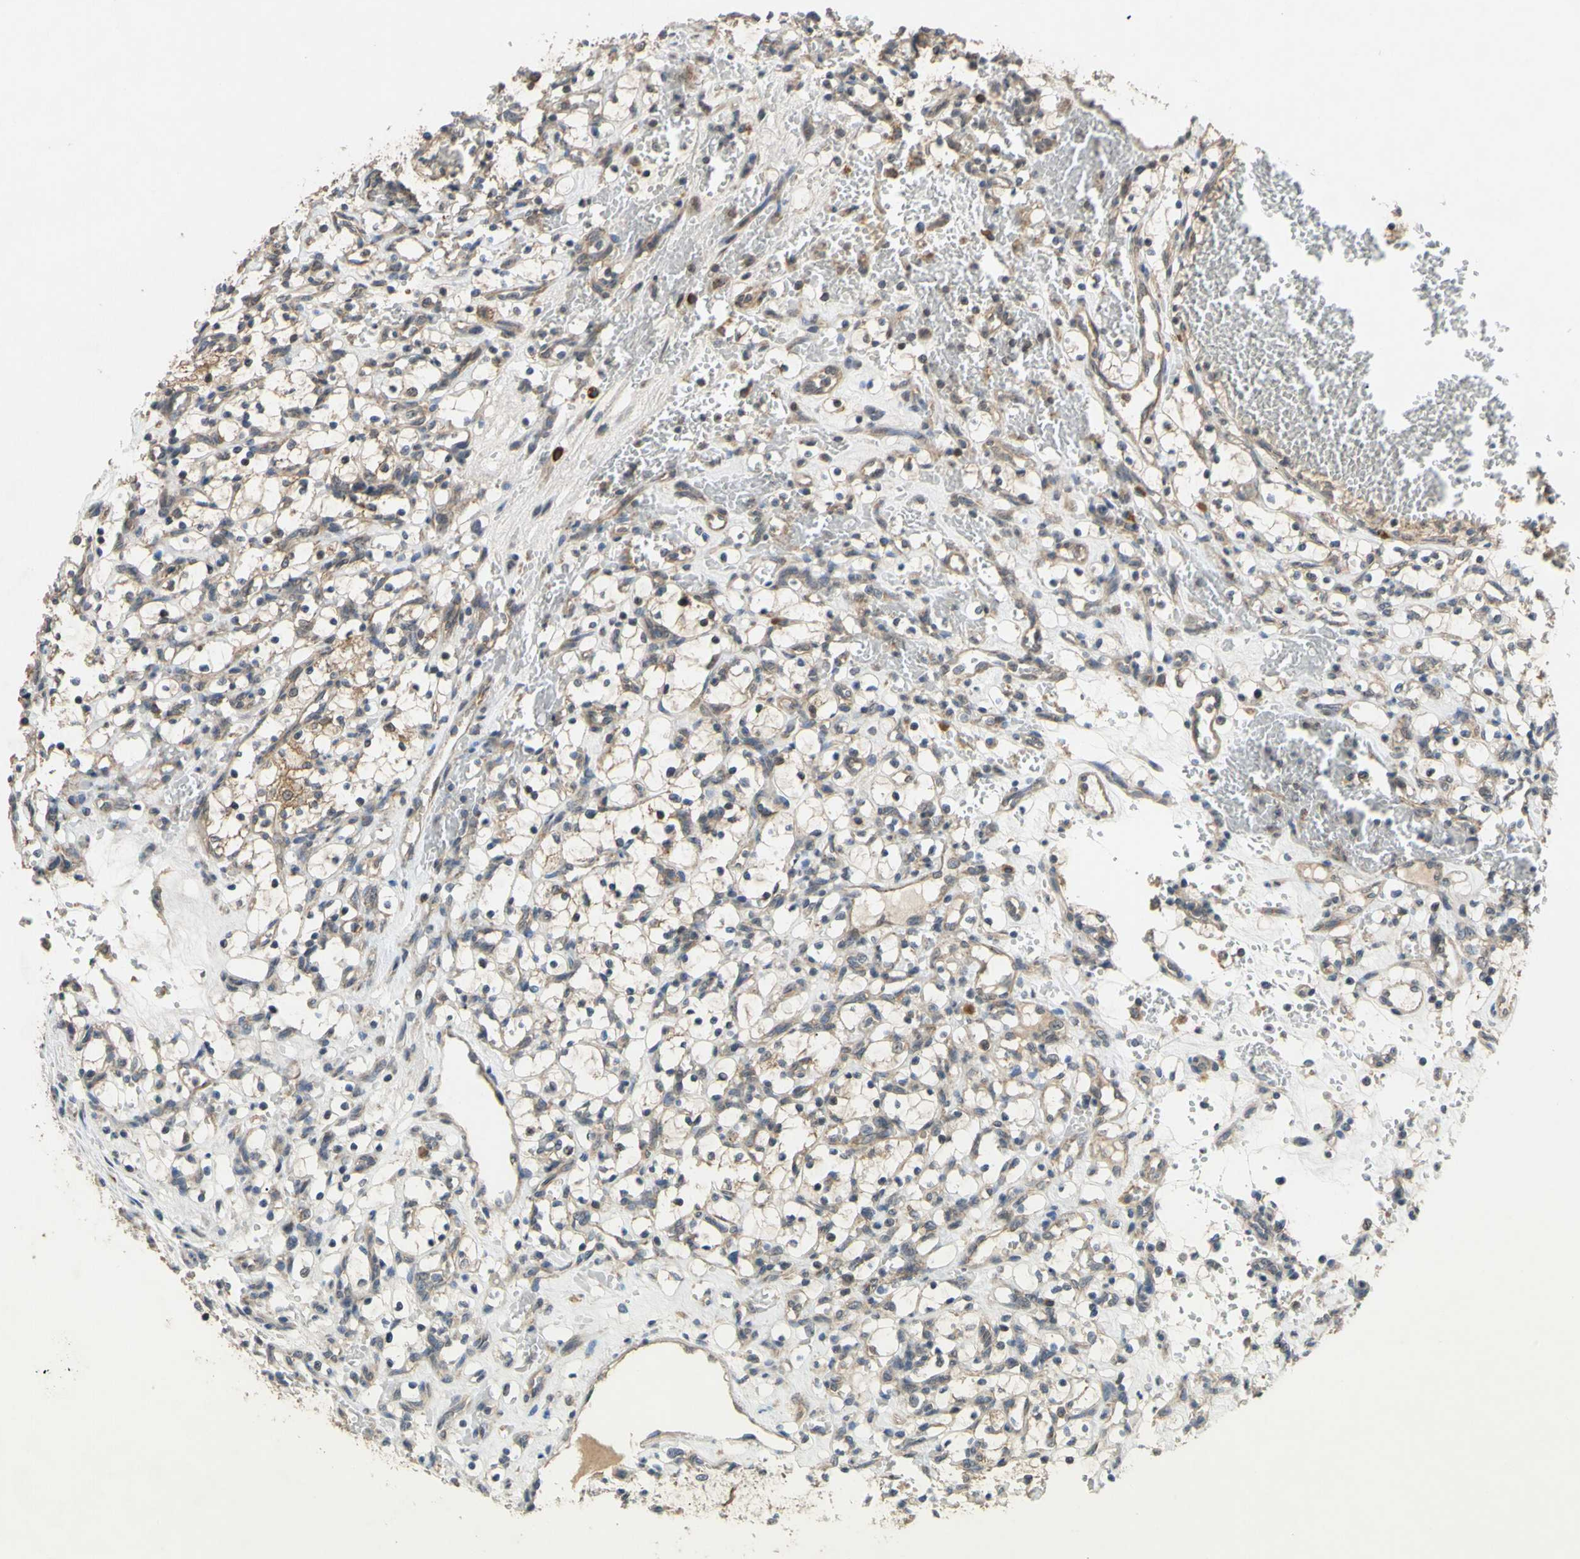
{"staining": {"intensity": "weak", "quantity": "25%-75%", "location": "cytoplasmic/membranous"}, "tissue": "renal cancer", "cell_type": "Tumor cells", "image_type": "cancer", "snomed": [{"axis": "morphology", "description": "Adenocarcinoma, NOS"}, {"axis": "topography", "description": "Kidney"}], "caption": "High-magnification brightfield microscopy of renal adenocarcinoma stained with DAB (3,3'-diaminobenzidine) (brown) and counterstained with hematoxylin (blue). tumor cells exhibit weak cytoplasmic/membranous staining is present in approximately25%-75% of cells.", "gene": "CD164", "patient": {"sex": "female", "age": 69}}